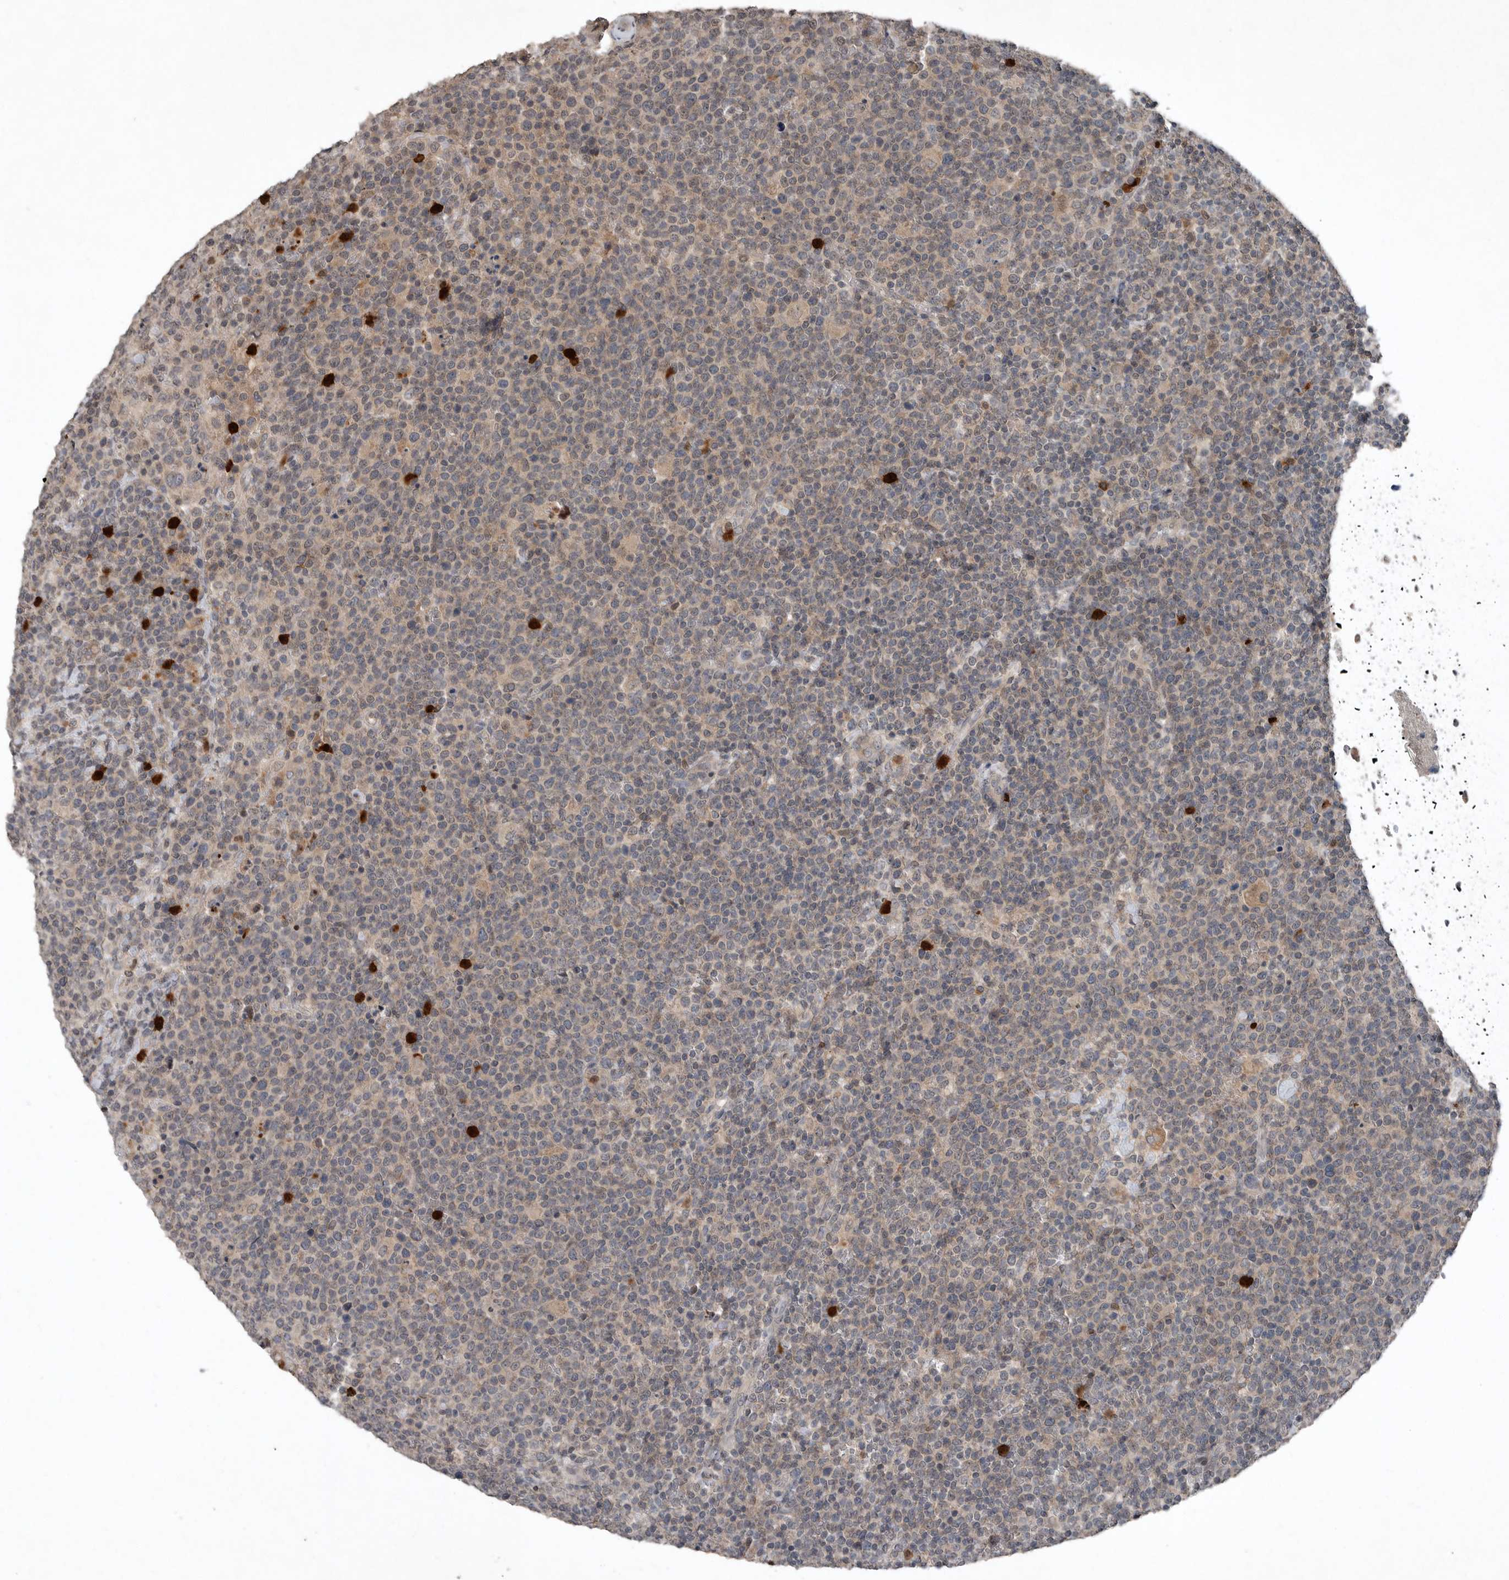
{"staining": {"intensity": "weak", "quantity": "25%-75%", "location": "cytoplasmic/membranous"}, "tissue": "lymphoma", "cell_type": "Tumor cells", "image_type": "cancer", "snomed": [{"axis": "morphology", "description": "Malignant lymphoma, non-Hodgkin's type, High grade"}, {"axis": "topography", "description": "Lymph node"}], "caption": "Immunohistochemistry of human high-grade malignant lymphoma, non-Hodgkin's type exhibits low levels of weak cytoplasmic/membranous positivity in approximately 25%-75% of tumor cells.", "gene": "SCP2", "patient": {"sex": "male", "age": 61}}